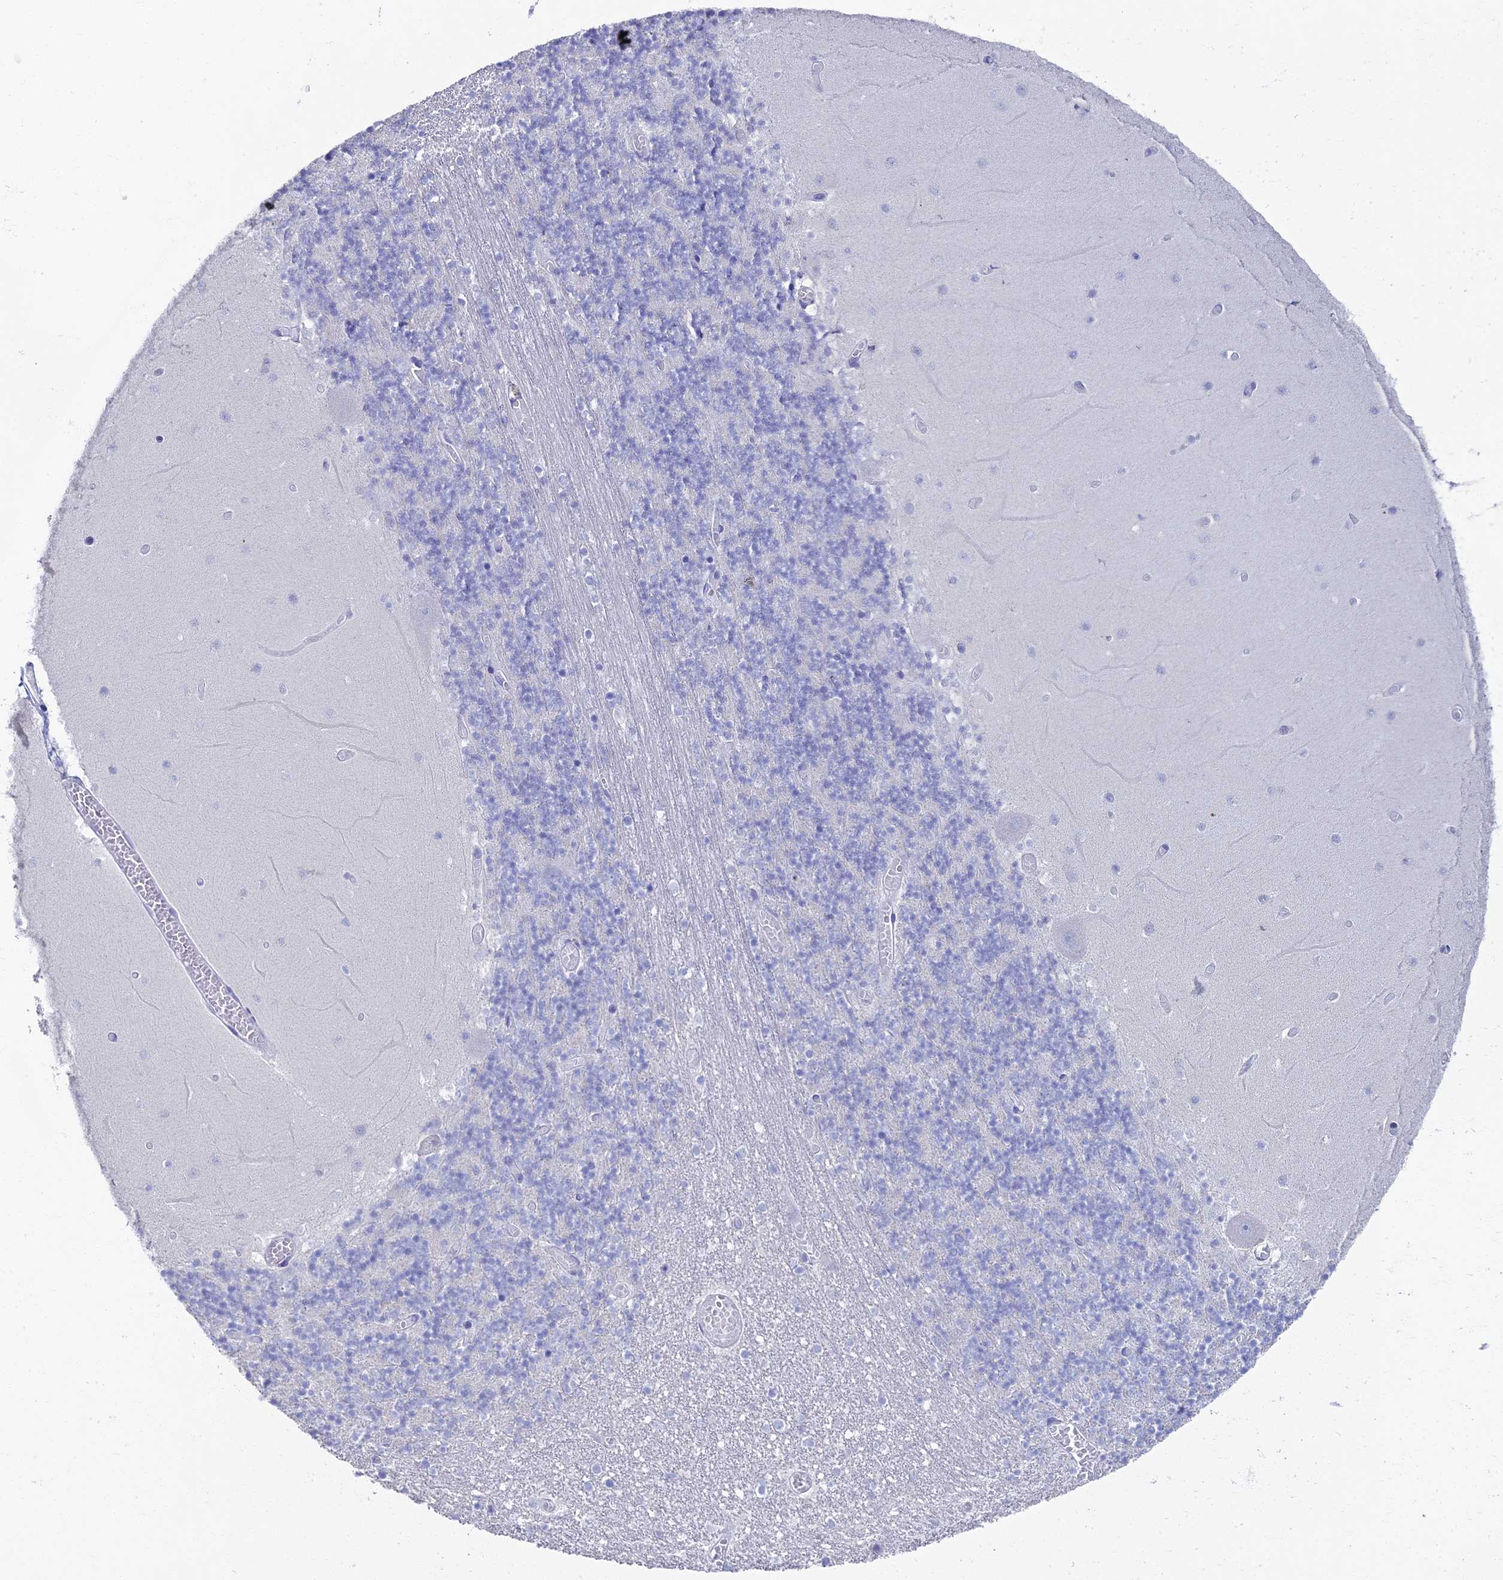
{"staining": {"intensity": "negative", "quantity": "none", "location": "none"}, "tissue": "cerebellum", "cell_type": "Cells in granular layer", "image_type": "normal", "snomed": [{"axis": "morphology", "description": "Normal tissue, NOS"}, {"axis": "topography", "description": "Cerebellum"}], "caption": "This micrograph is of benign cerebellum stained with immunohistochemistry to label a protein in brown with the nuclei are counter-stained blue. There is no positivity in cells in granular layer.", "gene": "ALPP", "patient": {"sex": "female", "age": 28}}